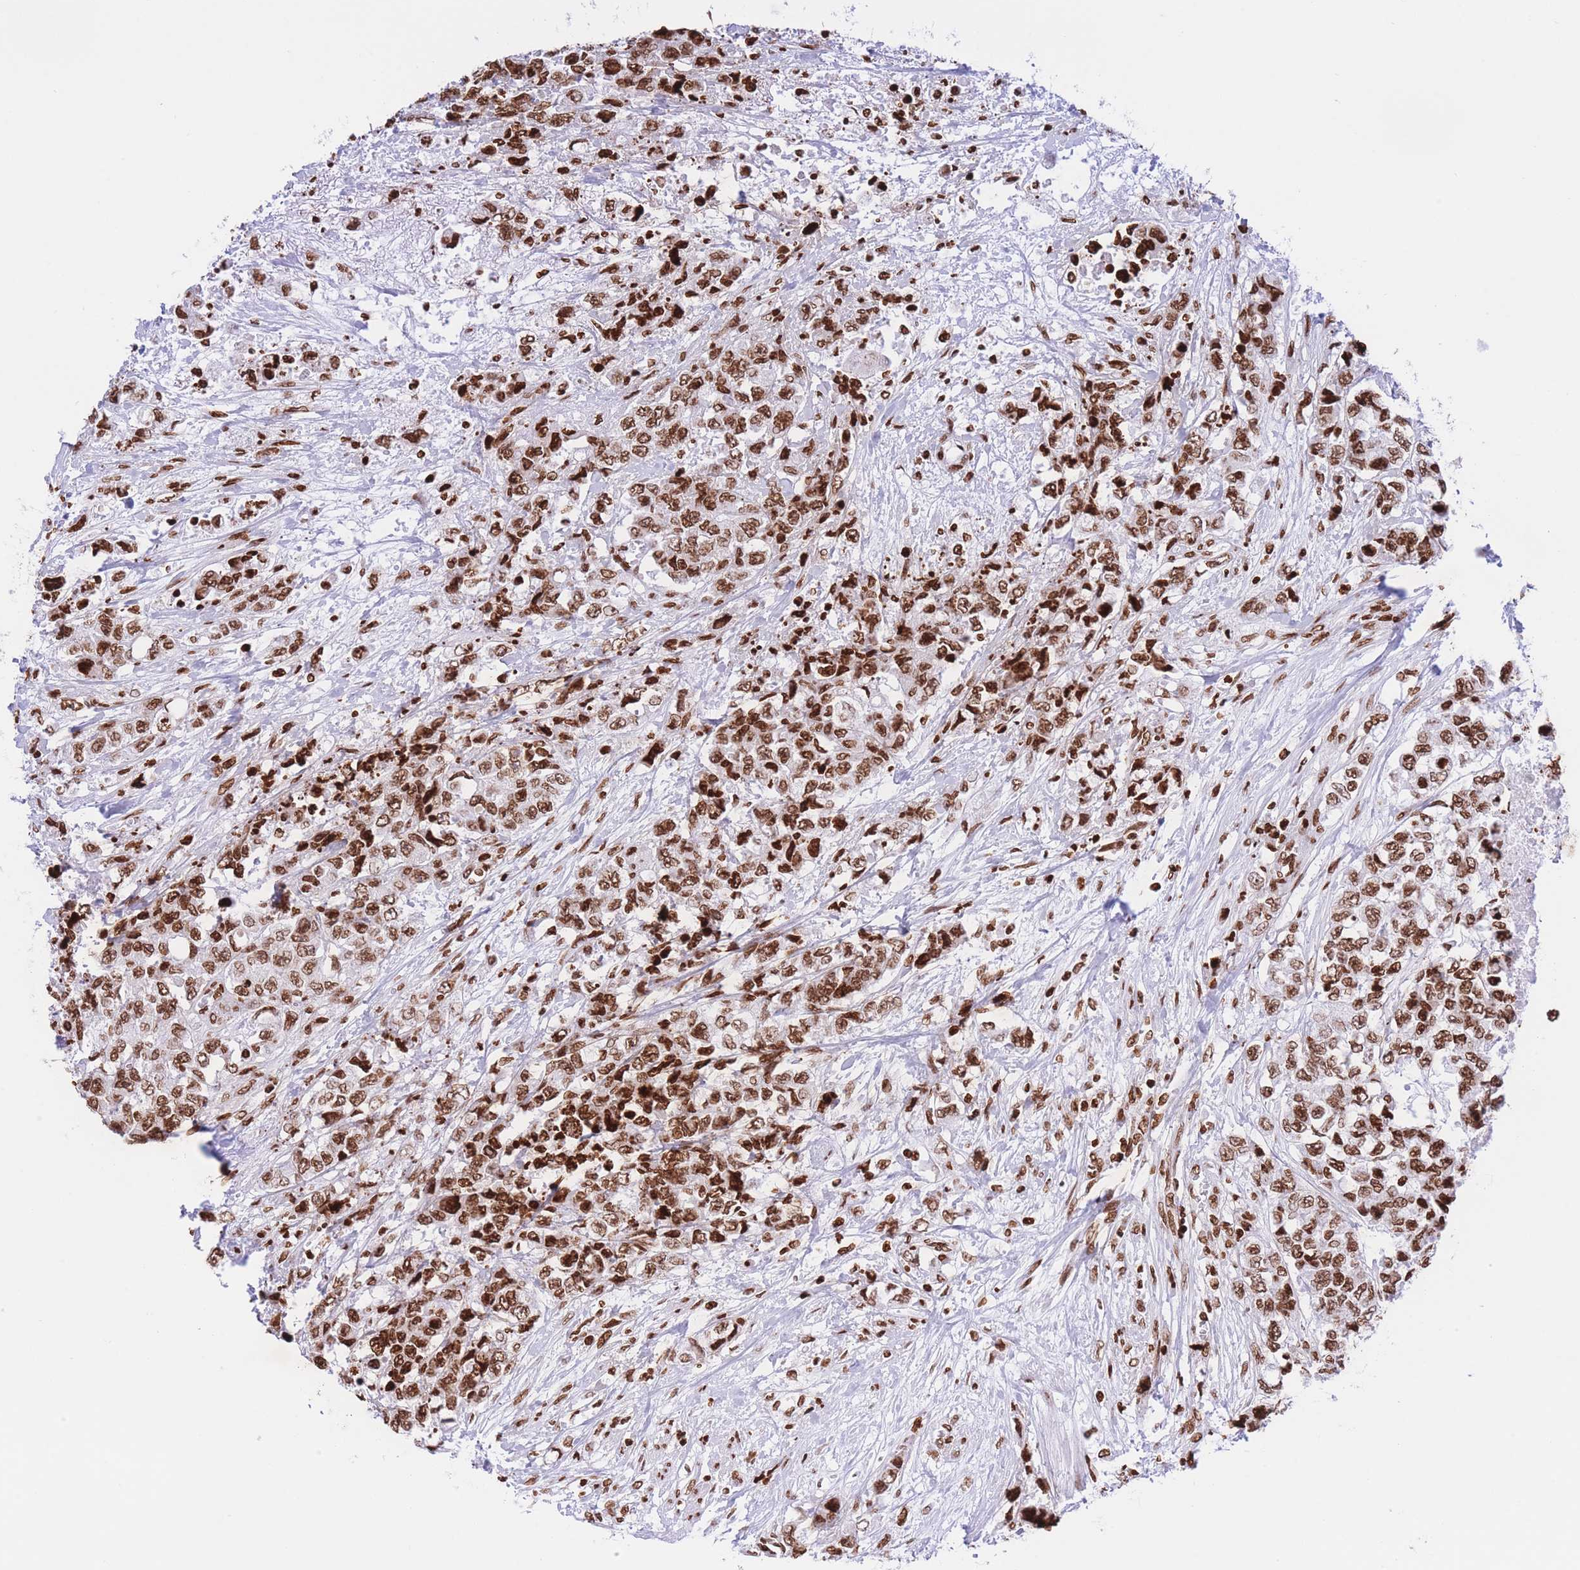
{"staining": {"intensity": "strong", "quantity": ">75%", "location": "nuclear"}, "tissue": "urothelial cancer", "cell_type": "Tumor cells", "image_type": "cancer", "snomed": [{"axis": "morphology", "description": "Urothelial carcinoma, High grade"}, {"axis": "topography", "description": "Urinary bladder"}], "caption": "Immunohistochemical staining of high-grade urothelial carcinoma shows high levels of strong nuclear protein staining in approximately >75% of tumor cells. Nuclei are stained in blue.", "gene": "H2BC11", "patient": {"sex": "female", "age": 78}}